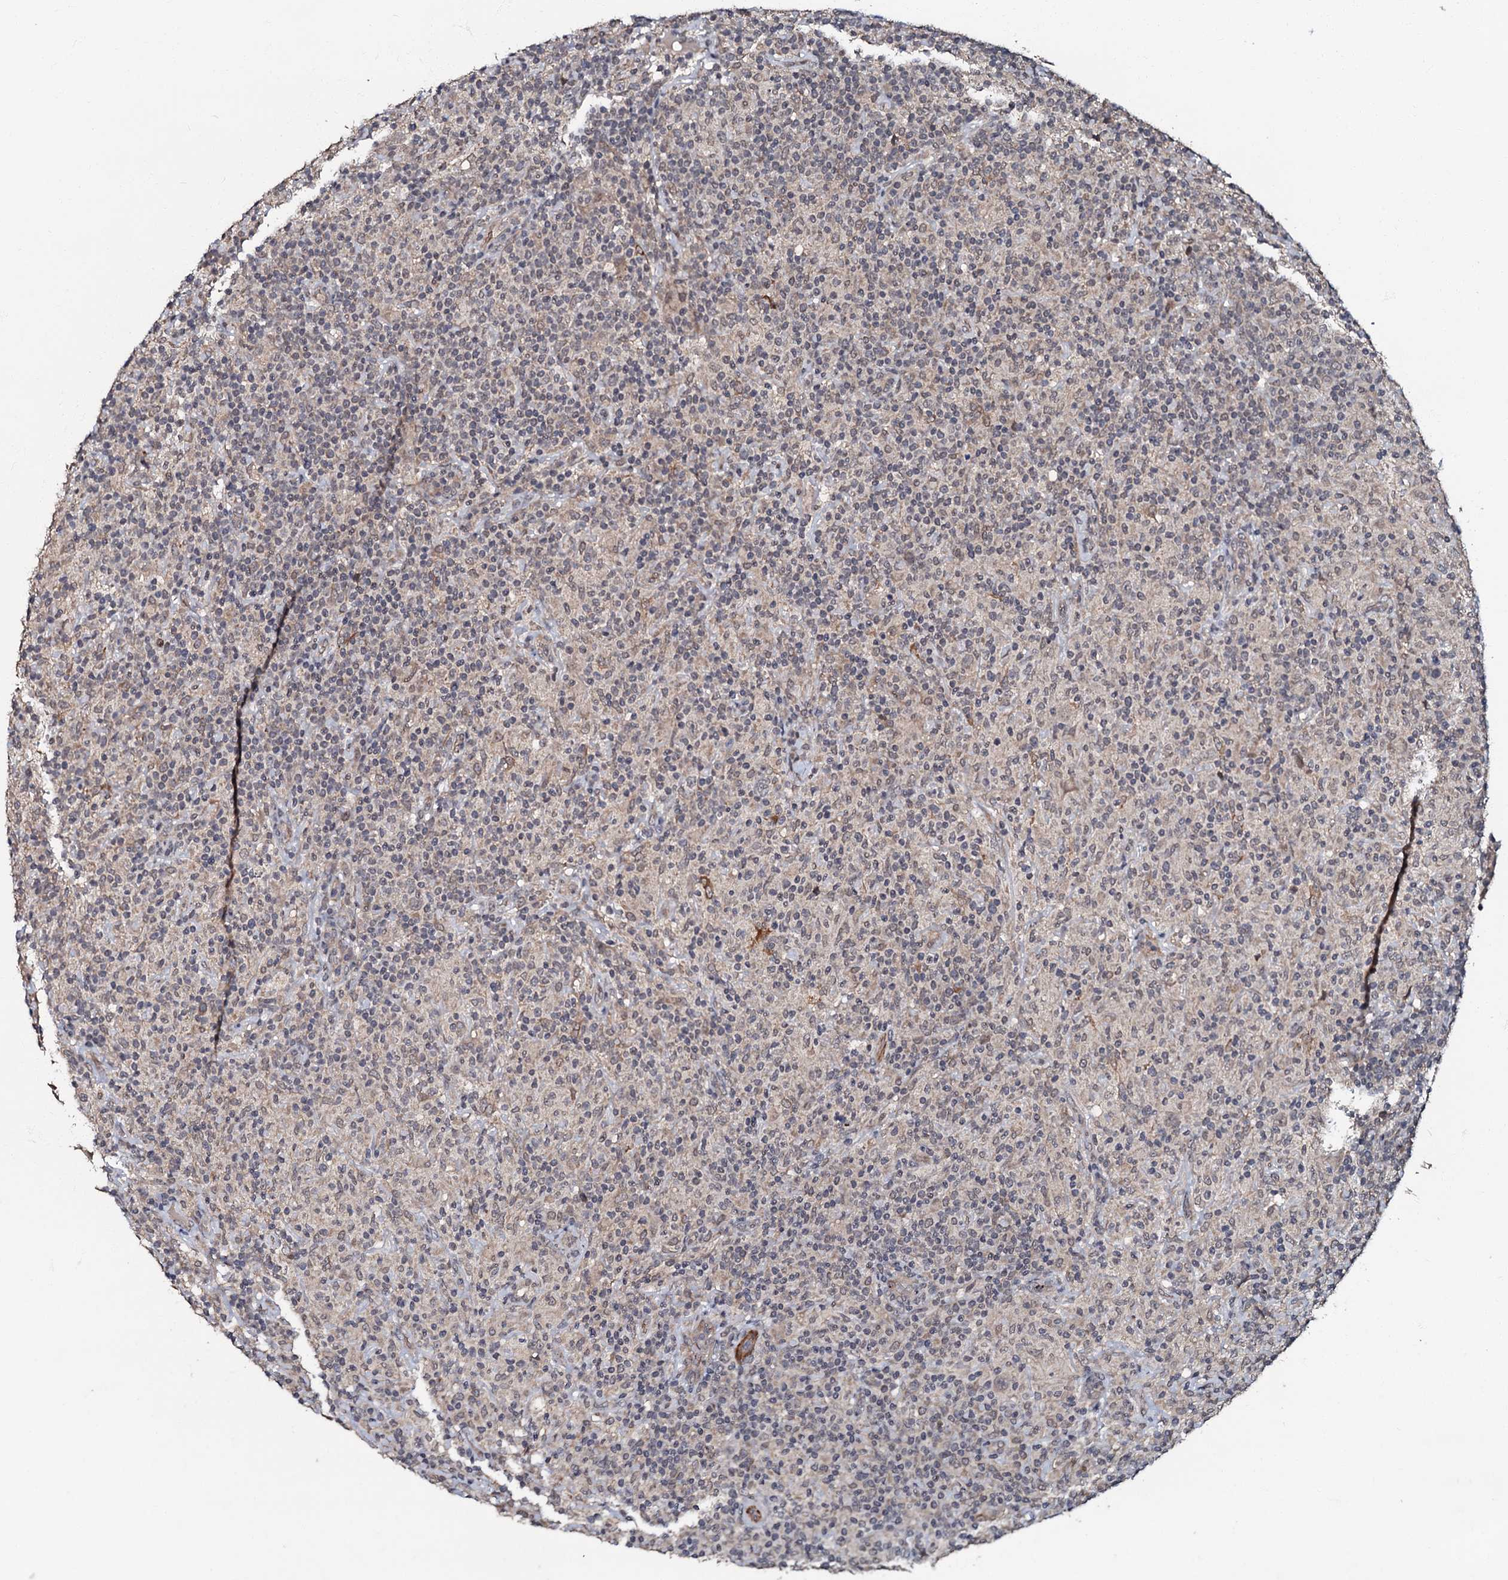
{"staining": {"intensity": "weak", "quantity": "25%-75%", "location": "nuclear"}, "tissue": "lymphoma", "cell_type": "Tumor cells", "image_type": "cancer", "snomed": [{"axis": "morphology", "description": "Hodgkin's disease, NOS"}, {"axis": "topography", "description": "Lymph node"}], "caption": "Protein staining displays weak nuclear staining in about 25%-75% of tumor cells in lymphoma.", "gene": "MANSC4", "patient": {"sex": "male", "age": 70}}